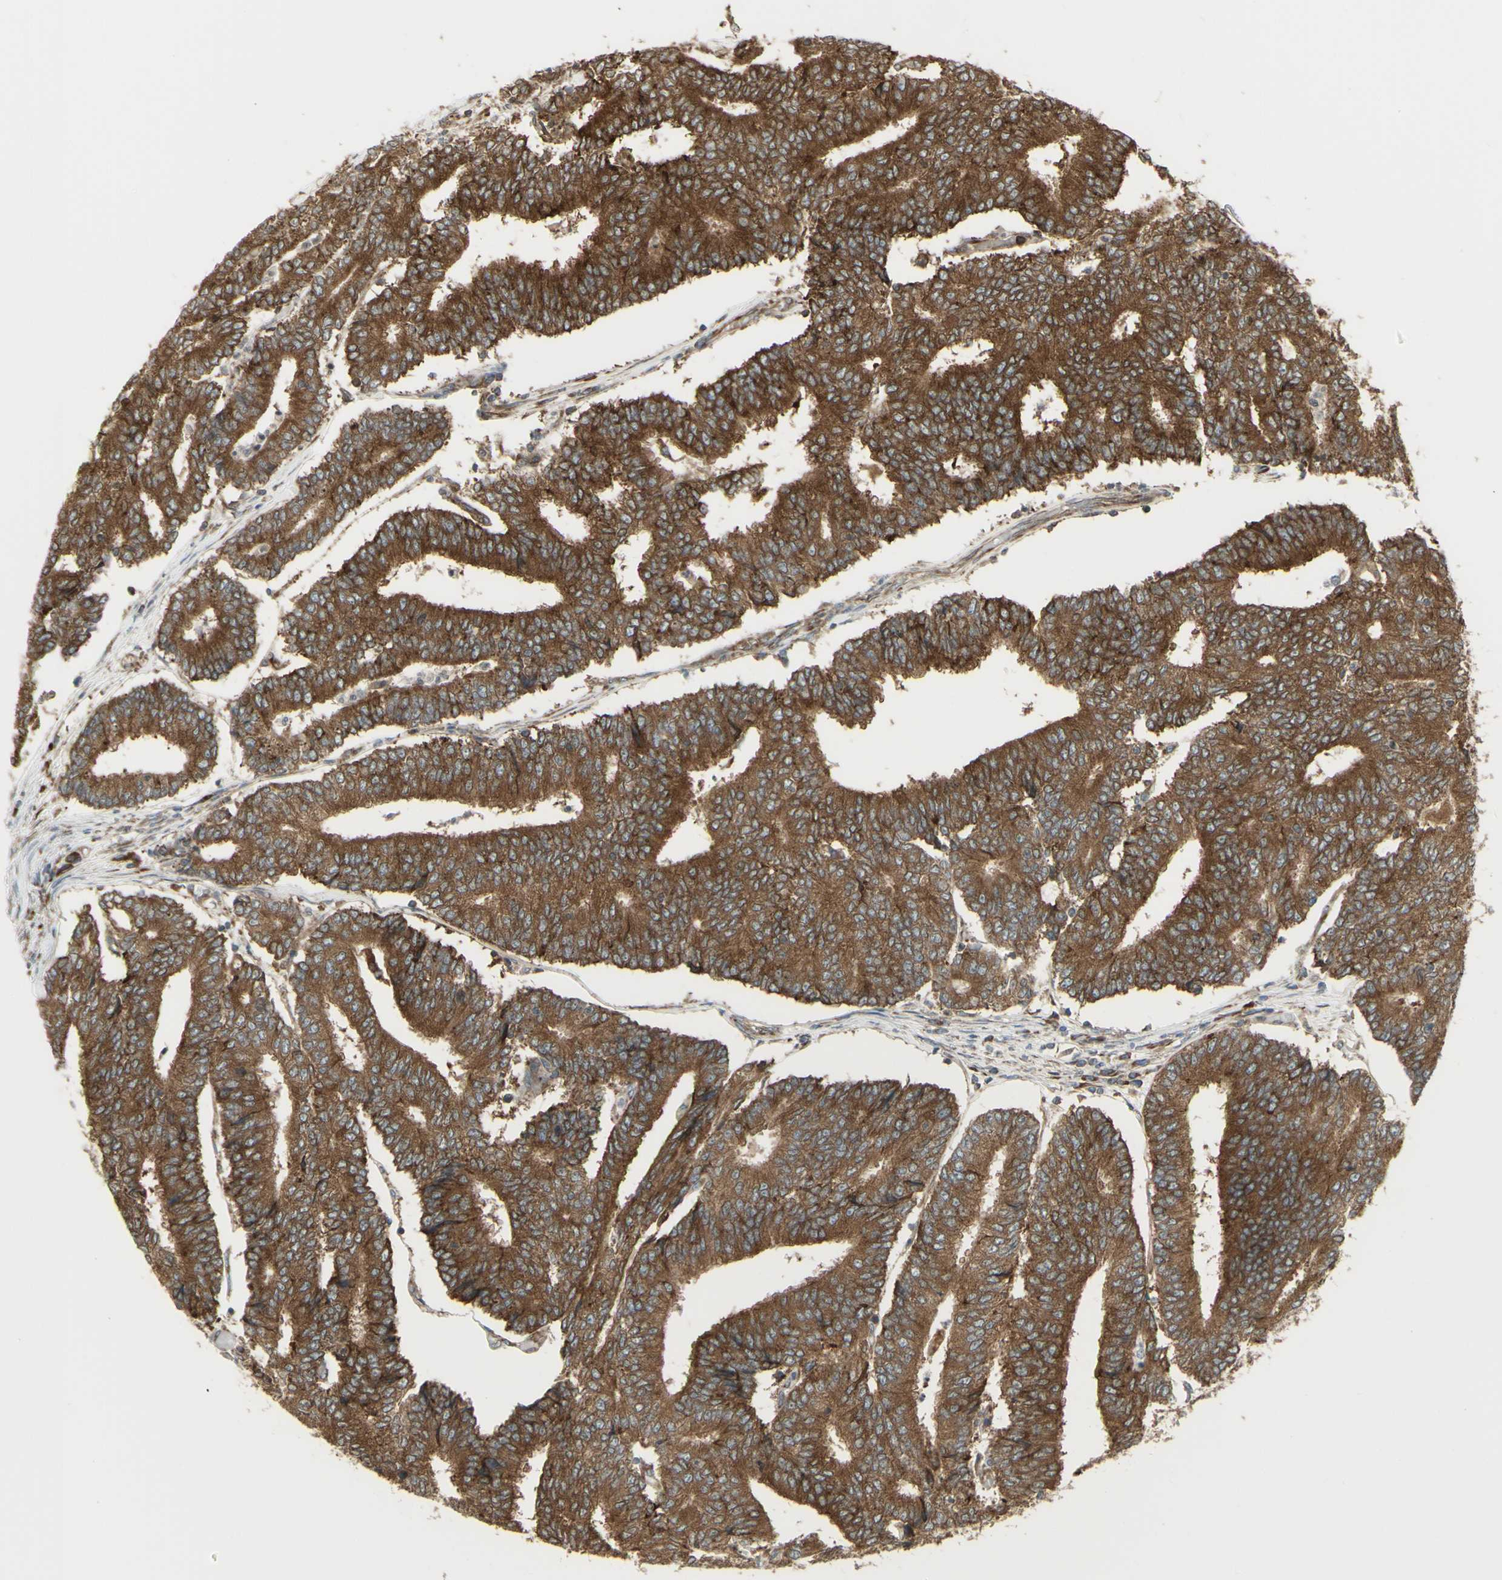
{"staining": {"intensity": "strong", "quantity": ">75%", "location": "cytoplasmic/membranous"}, "tissue": "prostate cancer", "cell_type": "Tumor cells", "image_type": "cancer", "snomed": [{"axis": "morphology", "description": "Normal tissue, NOS"}, {"axis": "morphology", "description": "Adenocarcinoma, High grade"}, {"axis": "topography", "description": "Prostate"}, {"axis": "topography", "description": "Seminal veicle"}], "caption": "High-power microscopy captured an immunohistochemistry photomicrograph of prostate high-grade adenocarcinoma, revealing strong cytoplasmic/membranous positivity in about >75% of tumor cells.", "gene": "FKBP3", "patient": {"sex": "male", "age": 55}}